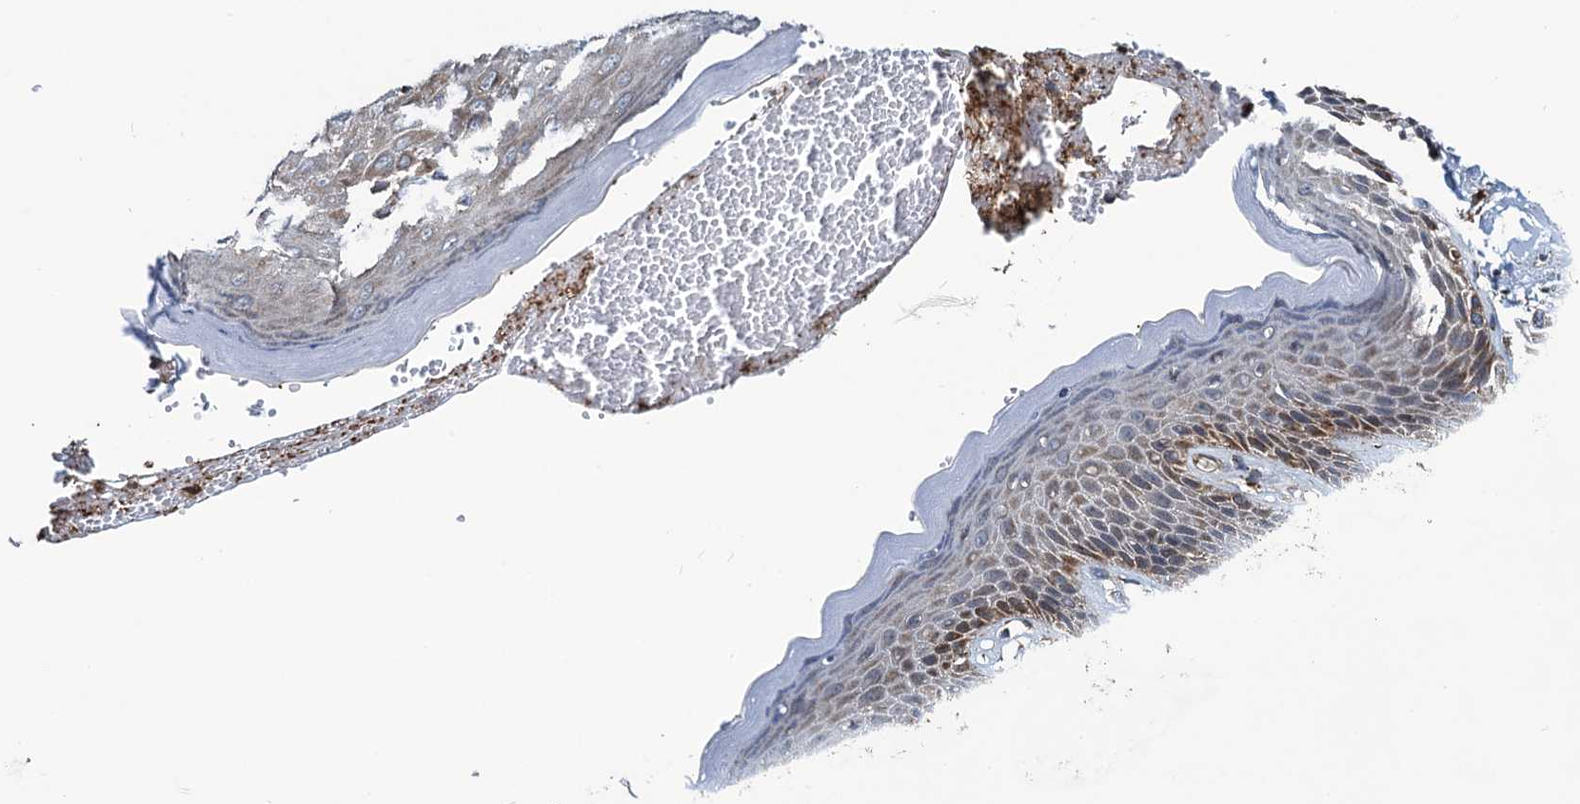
{"staining": {"intensity": "moderate", "quantity": "25%-75%", "location": "cytoplasmic/membranous"}, "tissue": "skin", "cell_type": "Epidermal cells", "image_type": "normal", "snomed": [{"axis": "morphology", "description": "Normal tissue, NOS"}, {"axis": "topography", "description": "Anal"}], "caption": "Epidermal cells show medium levels of moderate cytoplasmic/membranous positivity in approximately 25%-75% of cells in benign human skin.", "gene": "NEK1", "patient": {"sex": "female", "age": 78}}